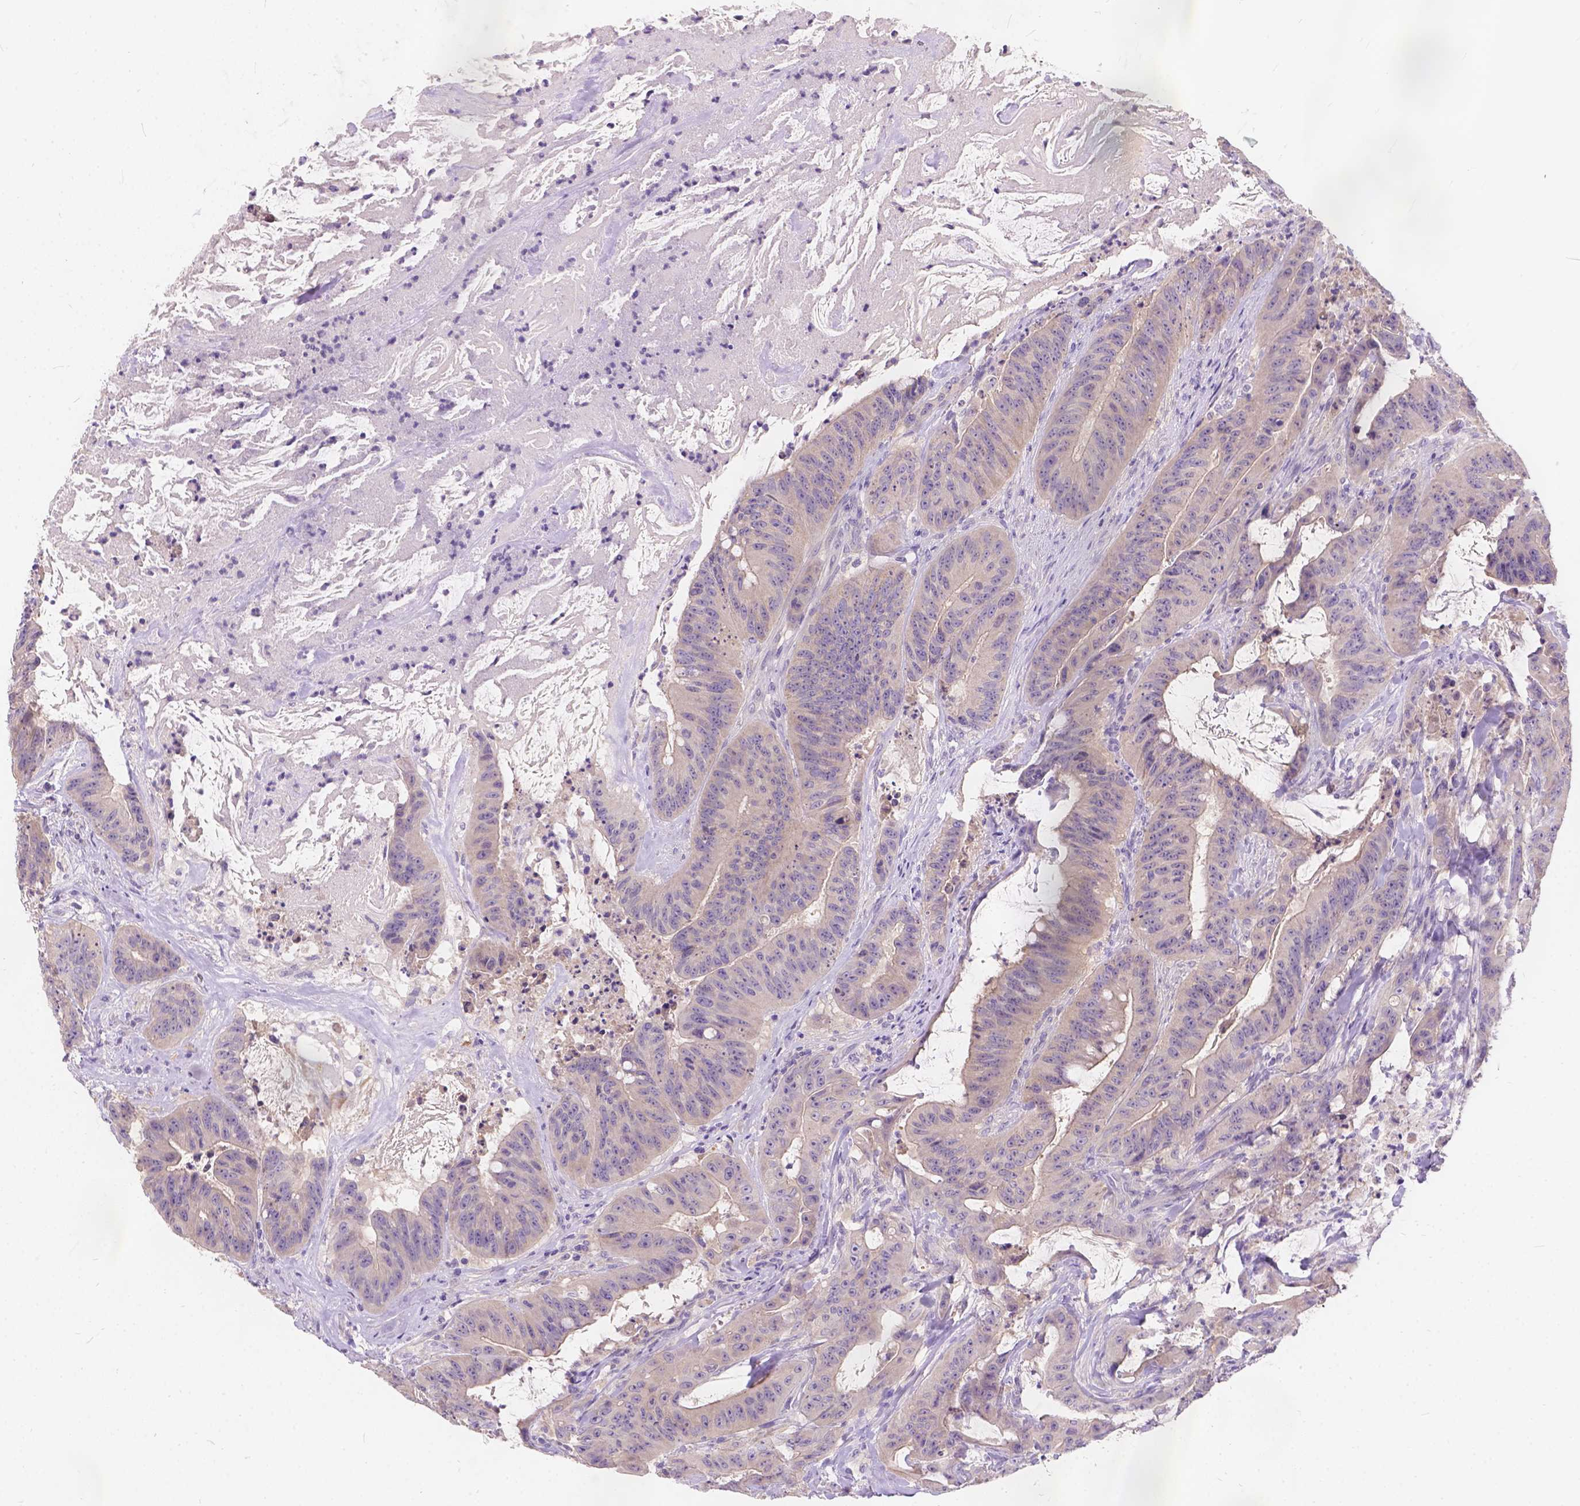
{"staining": {"intensity": "negative", "quantity": "none", "location": "none"}, "tissue": "colorectal cancer", "cell_type": "Tumor cells", "image_type": "cancer", "snomed": [{"axis": "morphology", "description": "Adenocarcinoma, NOS"}, {"axis": "topography", "description": "Colon"}], "caption": "Immunohistochemistry photomicrograph of colorectal cancer (adenocarcinoma) stained for a protein (brown), which demonstrates no positivity in tumor cells.", "gene": "PEX11G", "patient": {"sex": "male", "age": 33}}